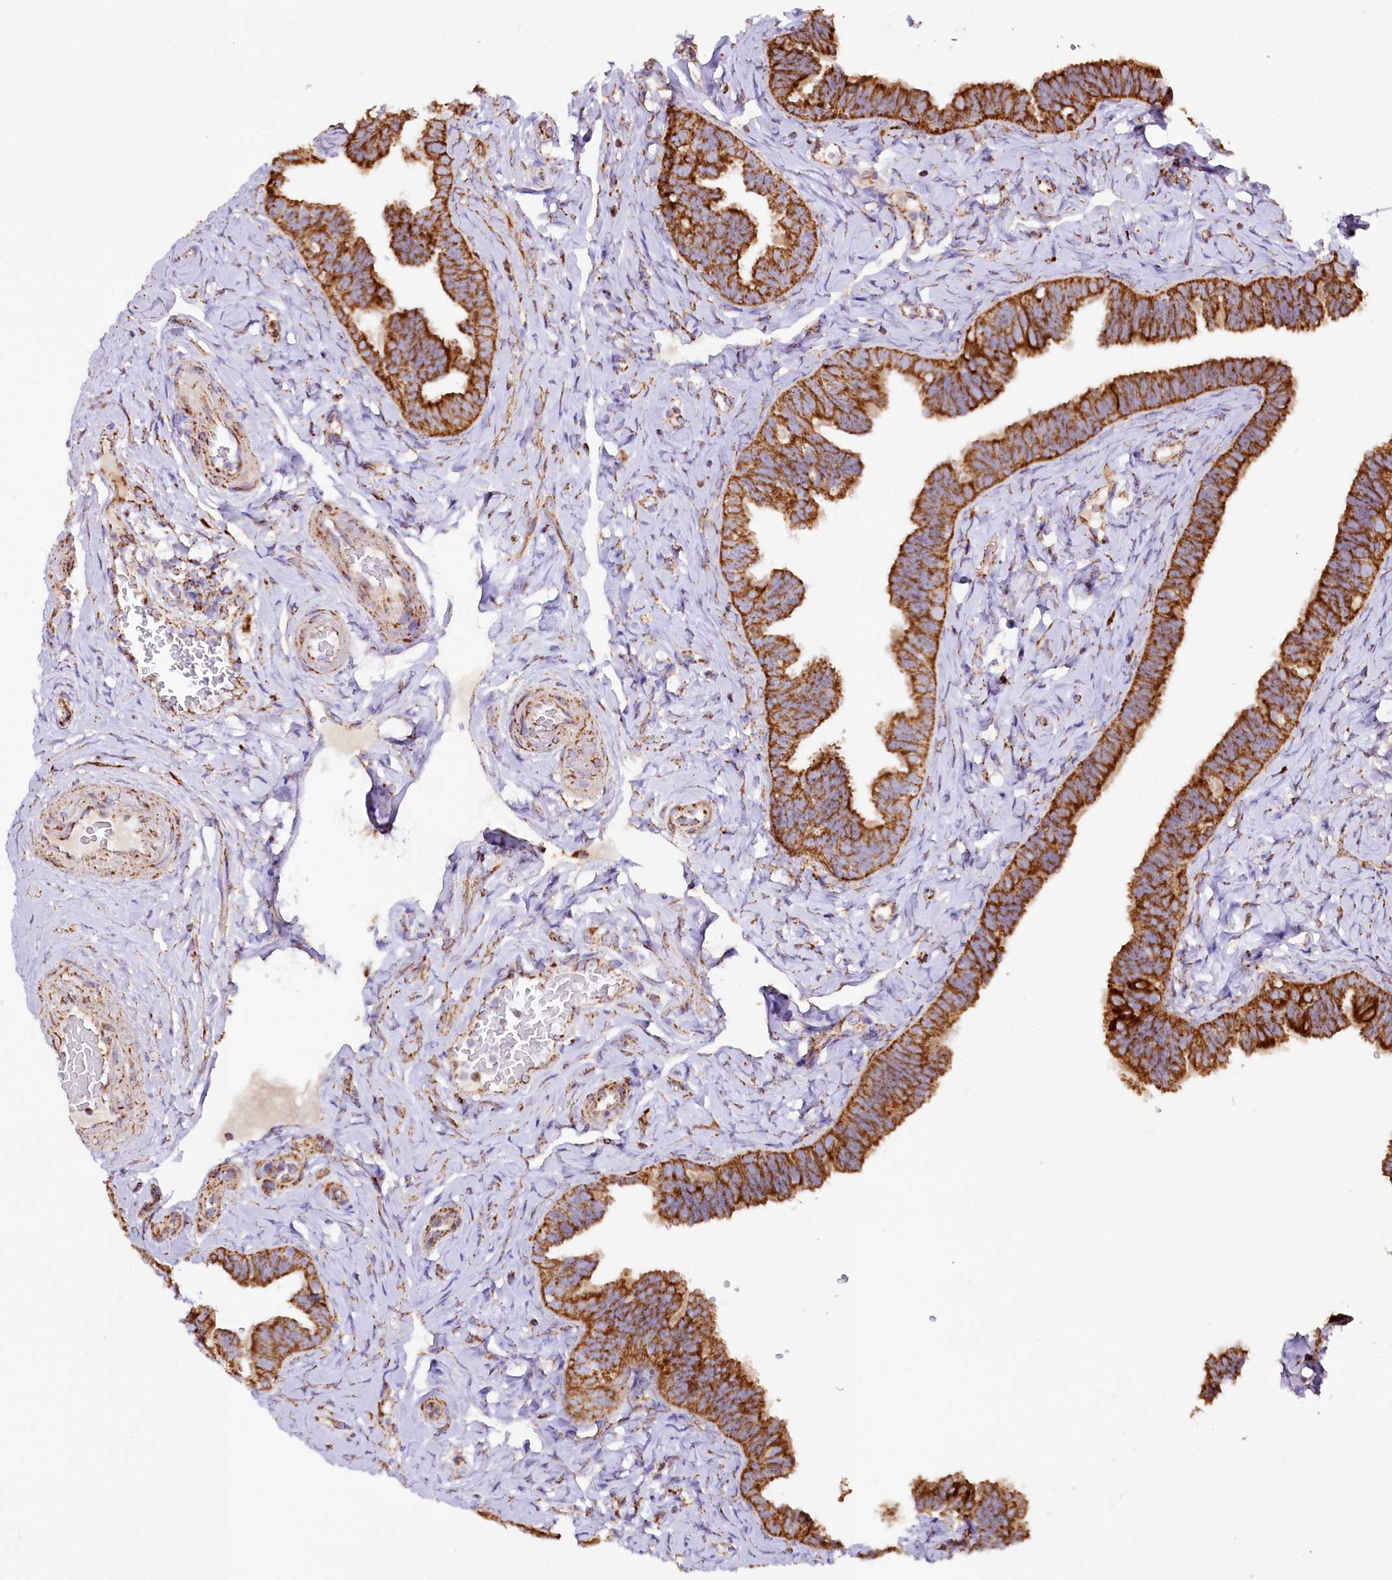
{"staining": {"intensity": "strong", "quantity": ">75%", "location": "cytoplasmic/membranous"}, "tissue": "fallopian tube", "cell_type": "Glandular cells", "image_type": "normal", "snomed": [{"axis": "morphology", "description": "Normal tissue, NOS"}, {"axis": "topography", "description": "Fallopian tube"}], "caption": "Approximately >75% of glandular cells in normal human fallopian tube display strong cytoplasmic/membranous protein expression as visualized by brown immunohistochemical staining.", "gene": "APLP2", "patient": {"sex": "female", "age": 39}}